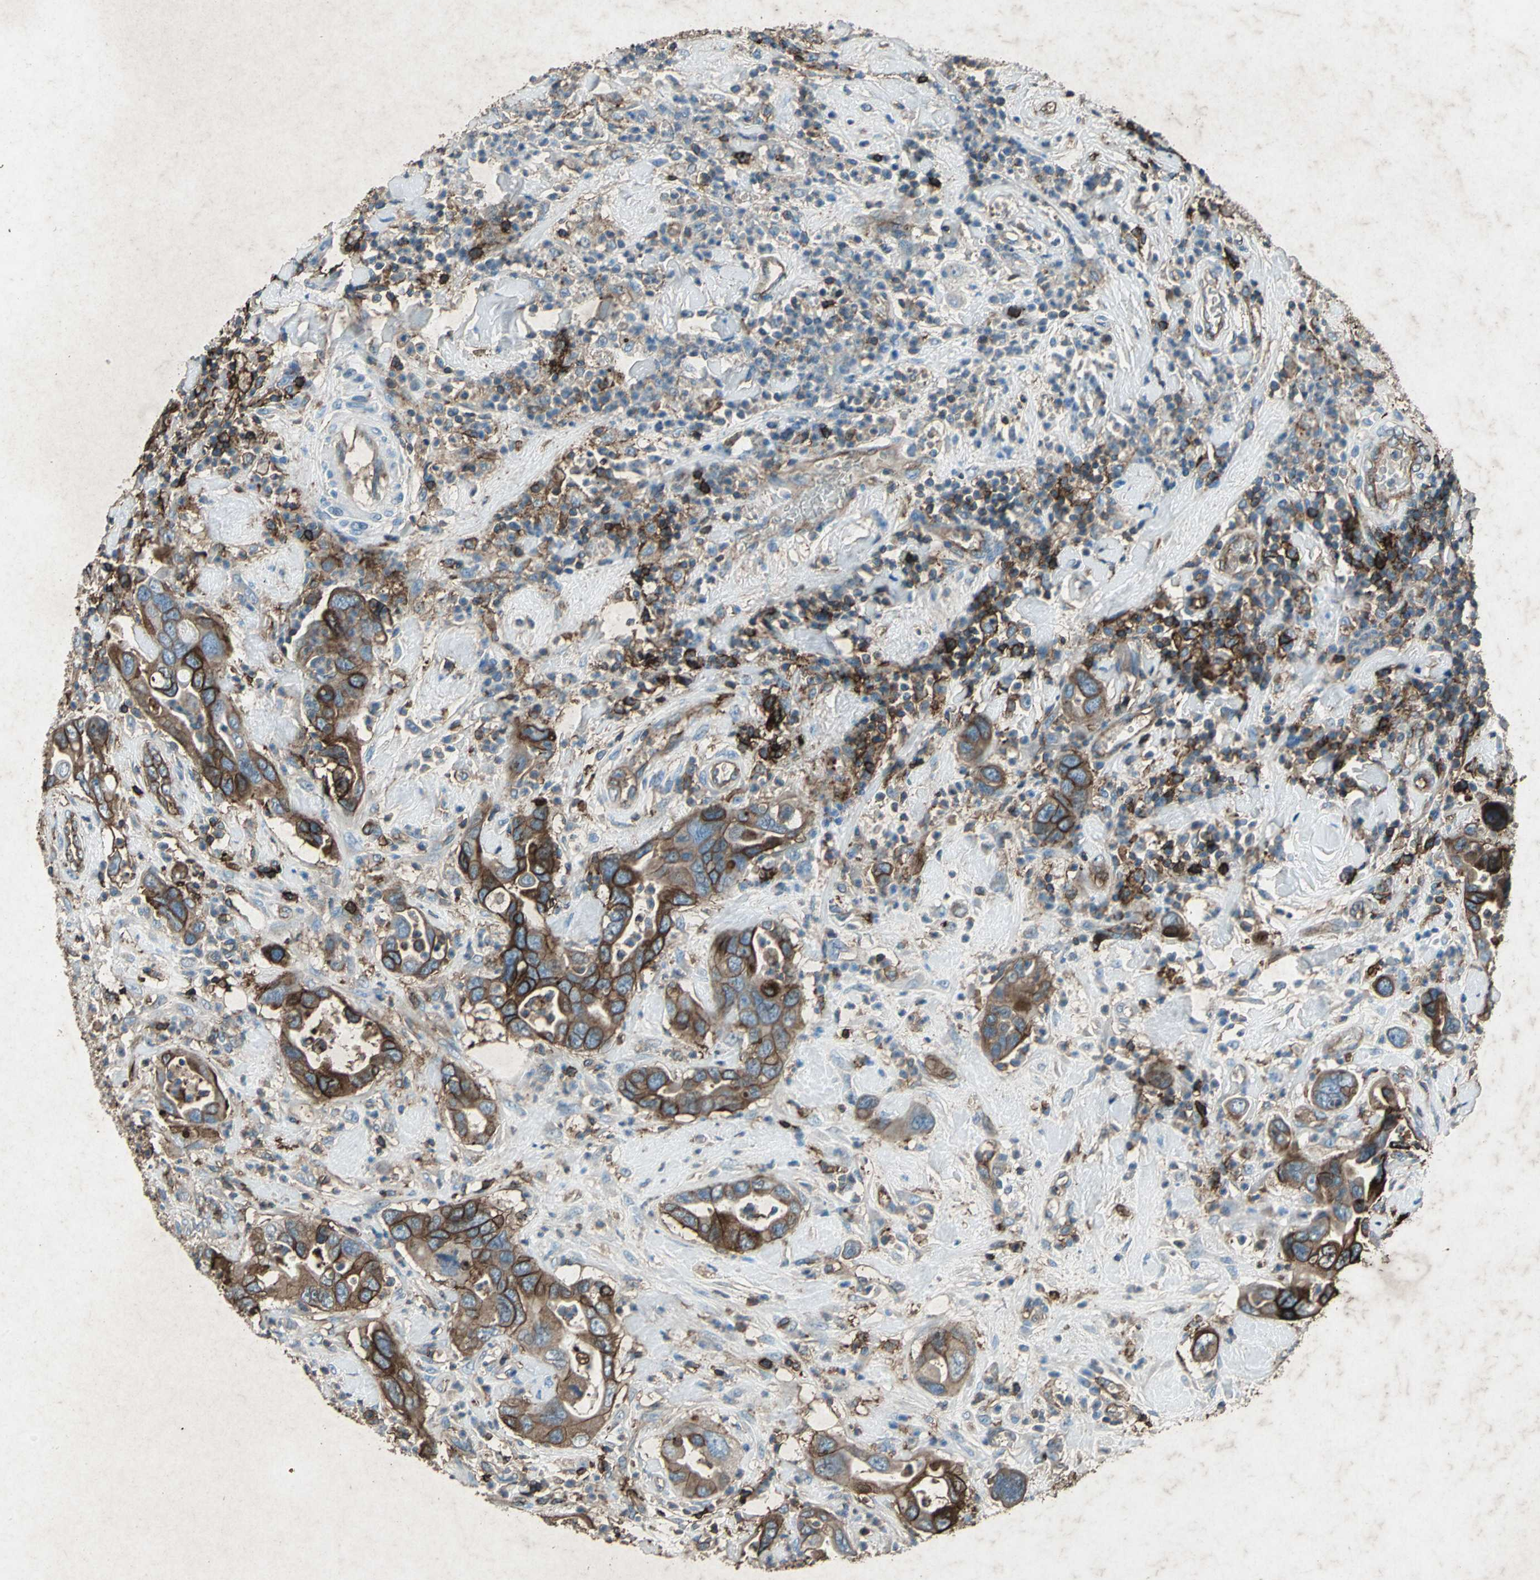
{"staining": {"intensity": "strong", "quantity": ">75%", "location": "cytoplasmic/membranous"}, "tissue": "pancreatic cancer", "cell_type": "Tumor cells", "image_type": "cancer", "snomed": [{"axis": "morphology", "description": "Adenocarcinoma, NOS"}, {"axis": "topography", "description": "Pancreas"}], "caption": "Protein expression analysis of human pancreatic adenocarcinoma reveals strong cytoplasmic/membranous expression in about >75% of tumor cells.", "gene": "CCR6", "patient": {"sex": "female", "age": 71}}